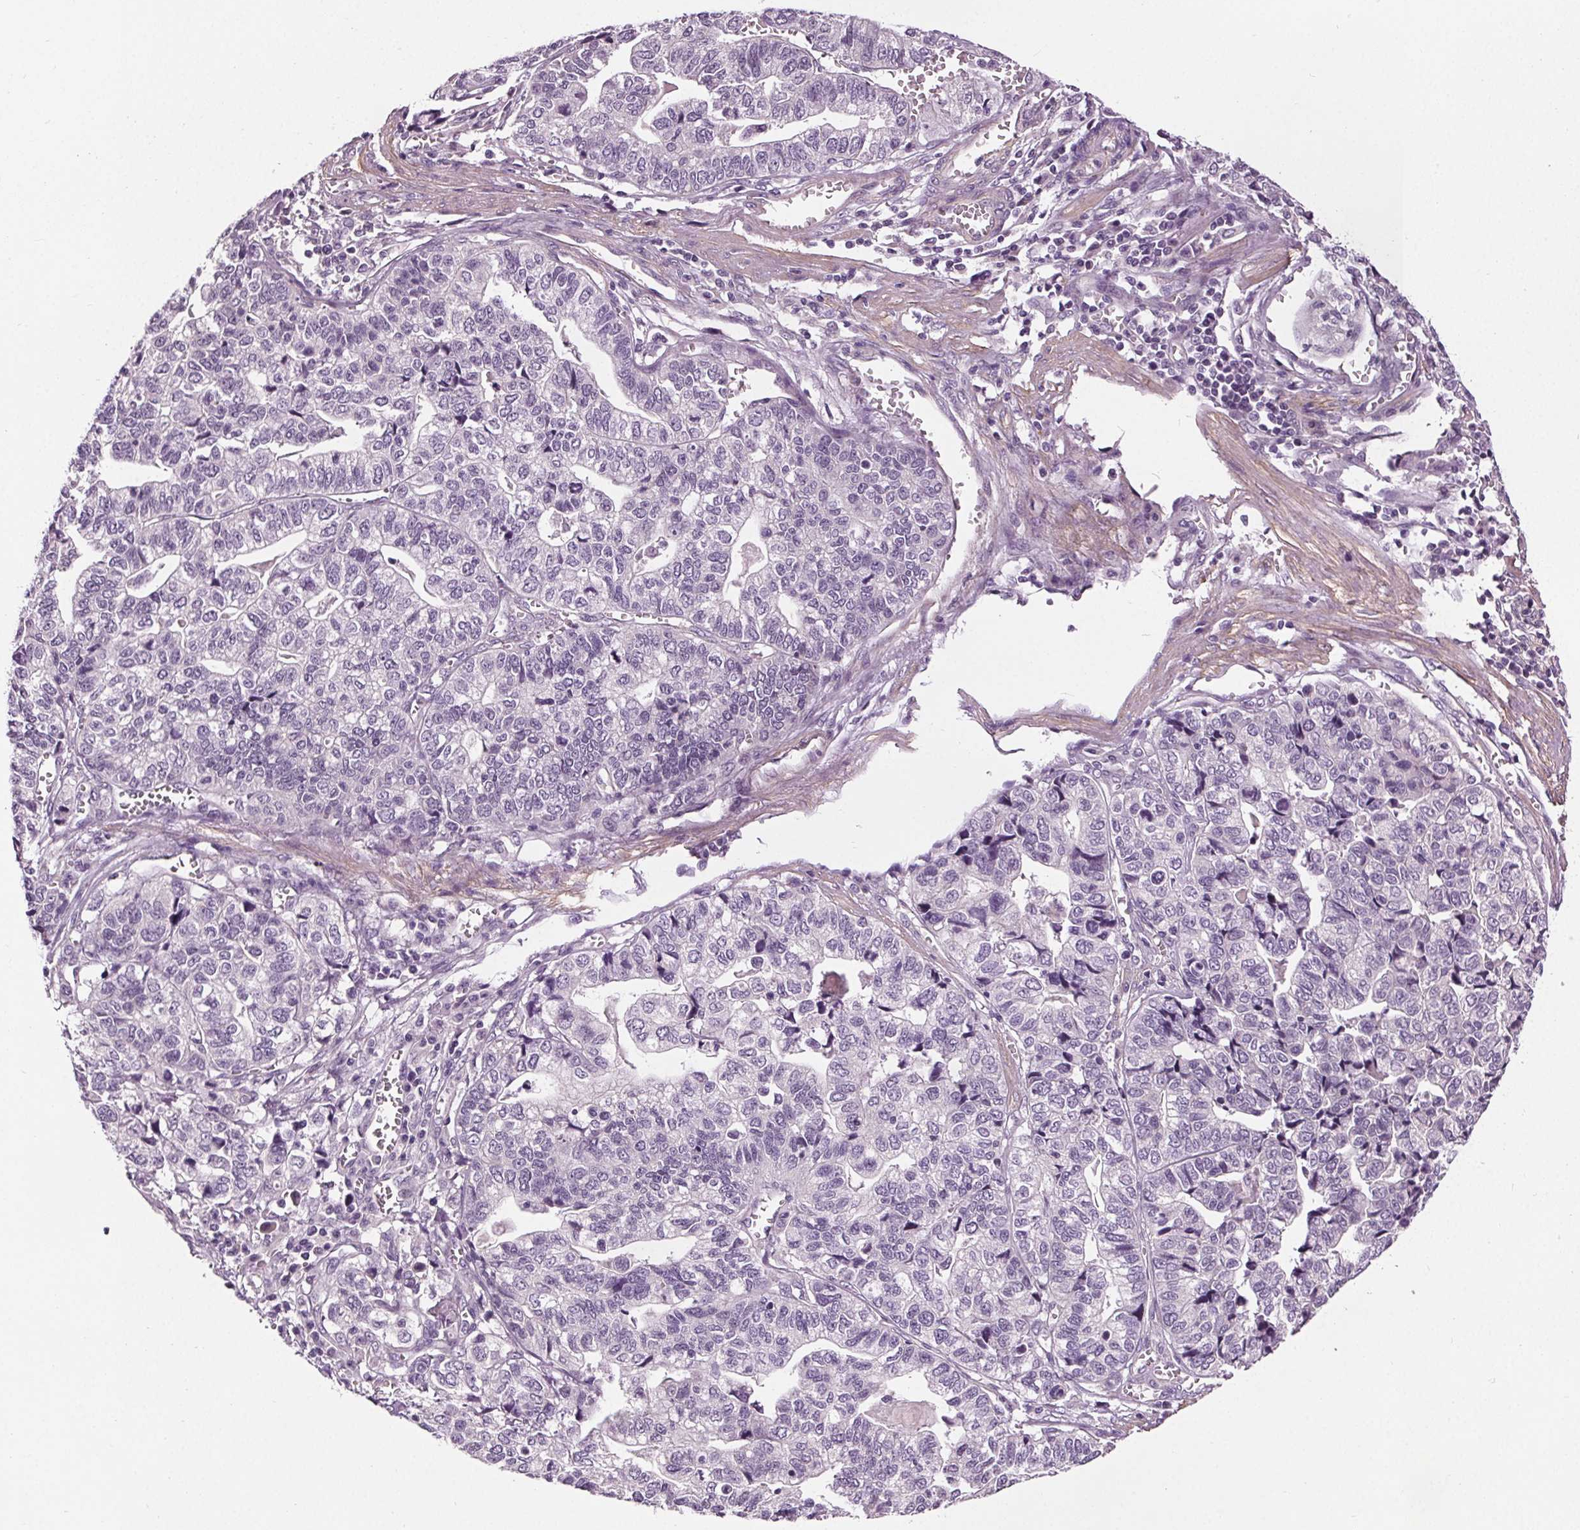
{"staining": {"intensity": "negative", "quantity": "none", "location": "none"}, "tissue": "stomach cancer", "cell_type": "Tumor cells", "image_type": "cancer", "snomed": [{"axis": "morphology", "description": "Adenocarcinoma, NOS"}, {"axis": "topography", "description": "Stomach, upper"}], "caption": "IHC histopathology image of neoplastic tissue: adenocarcinoma (stomach) stained with DAB exhibits no significant protein staining in tumor cells.", "gene": "RASA1", "patient": {"sex": "female", "age": 67}}